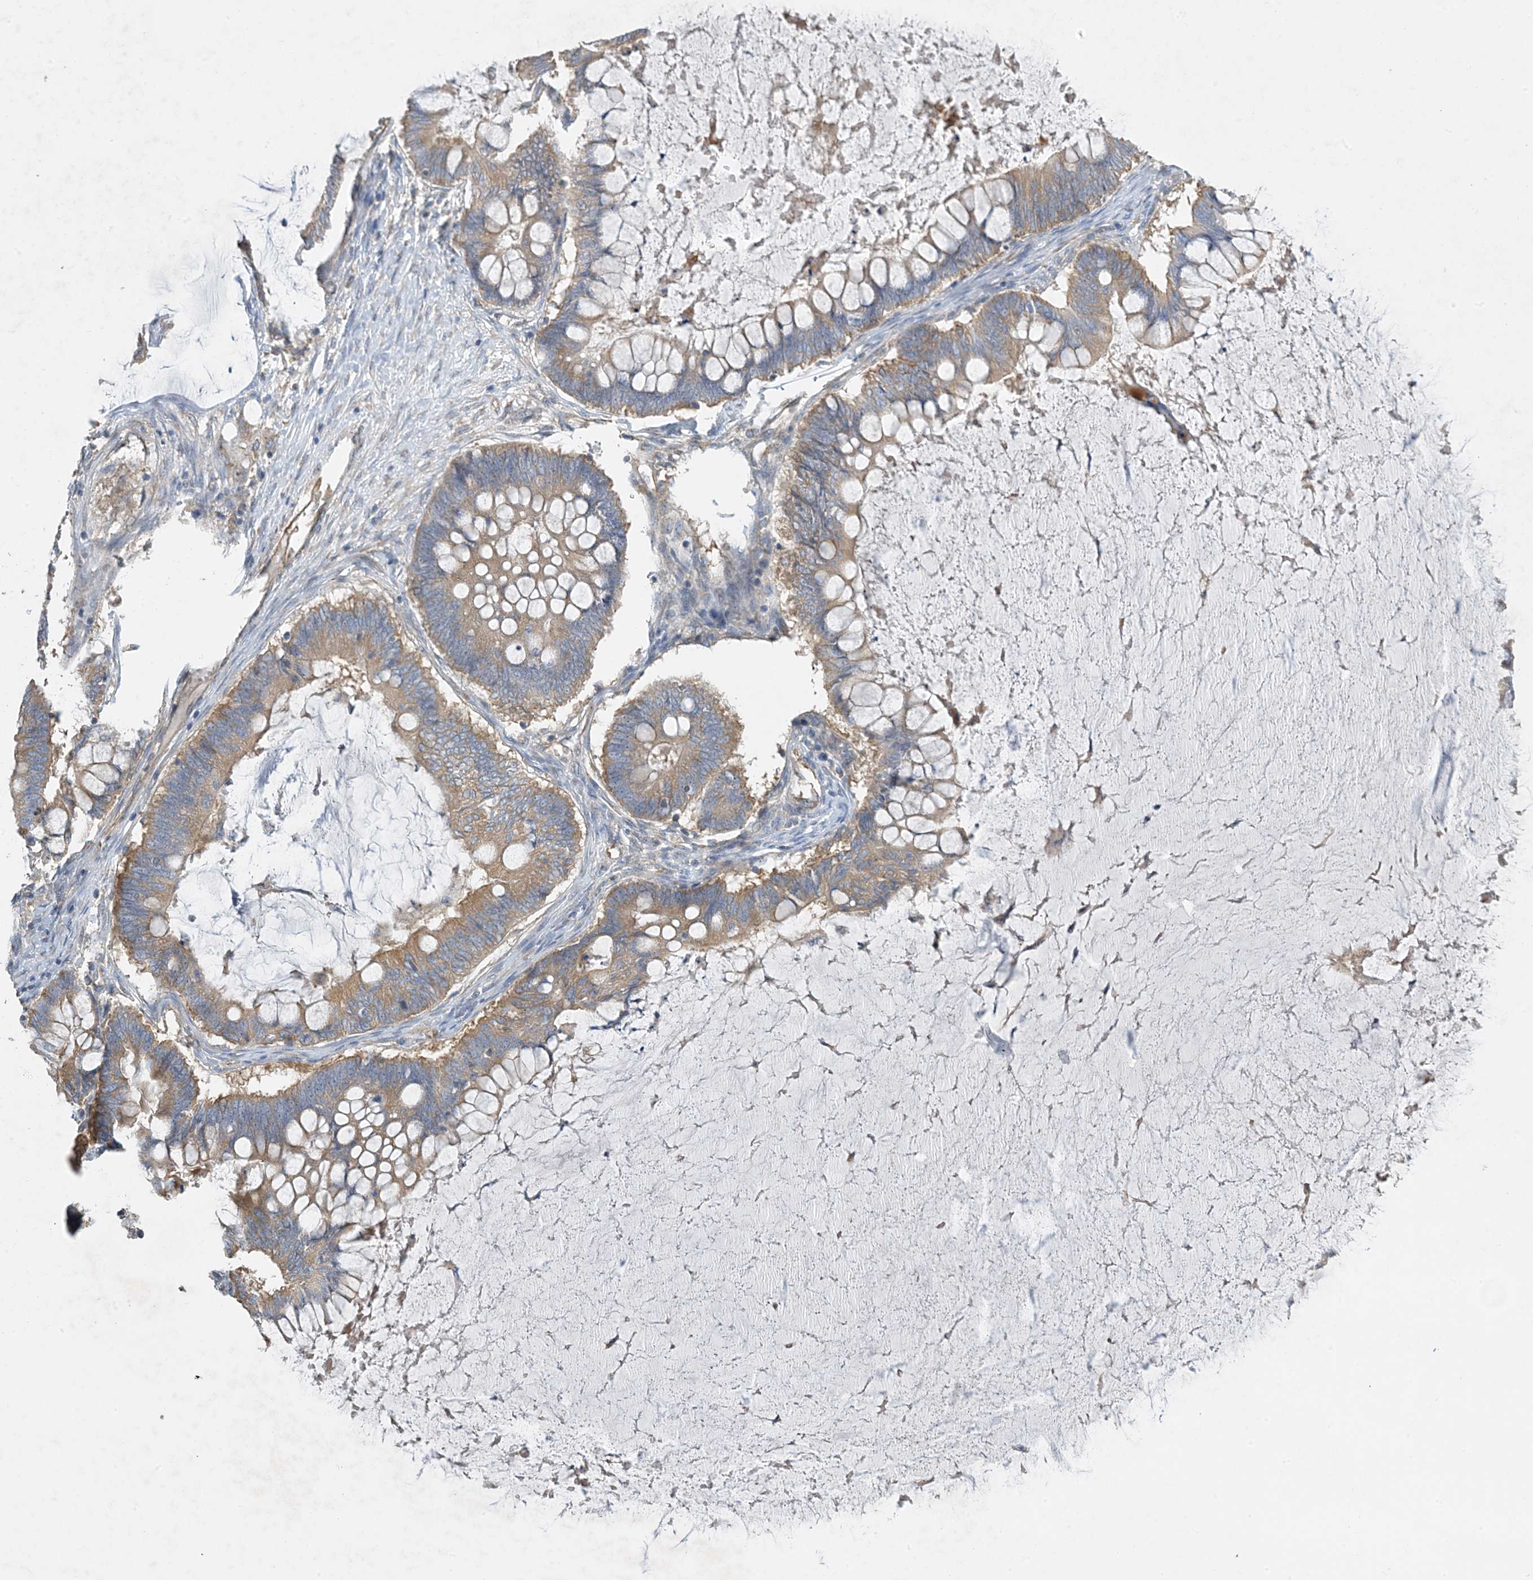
{"staining": {"intensity": "moderate", "quantity": "25%-75%", "location": "cytoplasmic/membranous"}, "tissue": "ovarian cancer", "cell_type": "Tumor cells", "image_type": "cancer", "snomed": [{"axis": "morphology", "description": "Cystadenocarcinoma, mucinous, NOS"}, {"axis": "topography", "description": "Ovary"}], "caption": "Mucinous cystadenocarcinoma (ovarian) stained with a brown dye shows moderate cytoplasmic/membranous positive staining in approximately 25%-75% of tumor cells.", "gene": "SIDT1", "patient": {"sex": "female", "age": 61}}